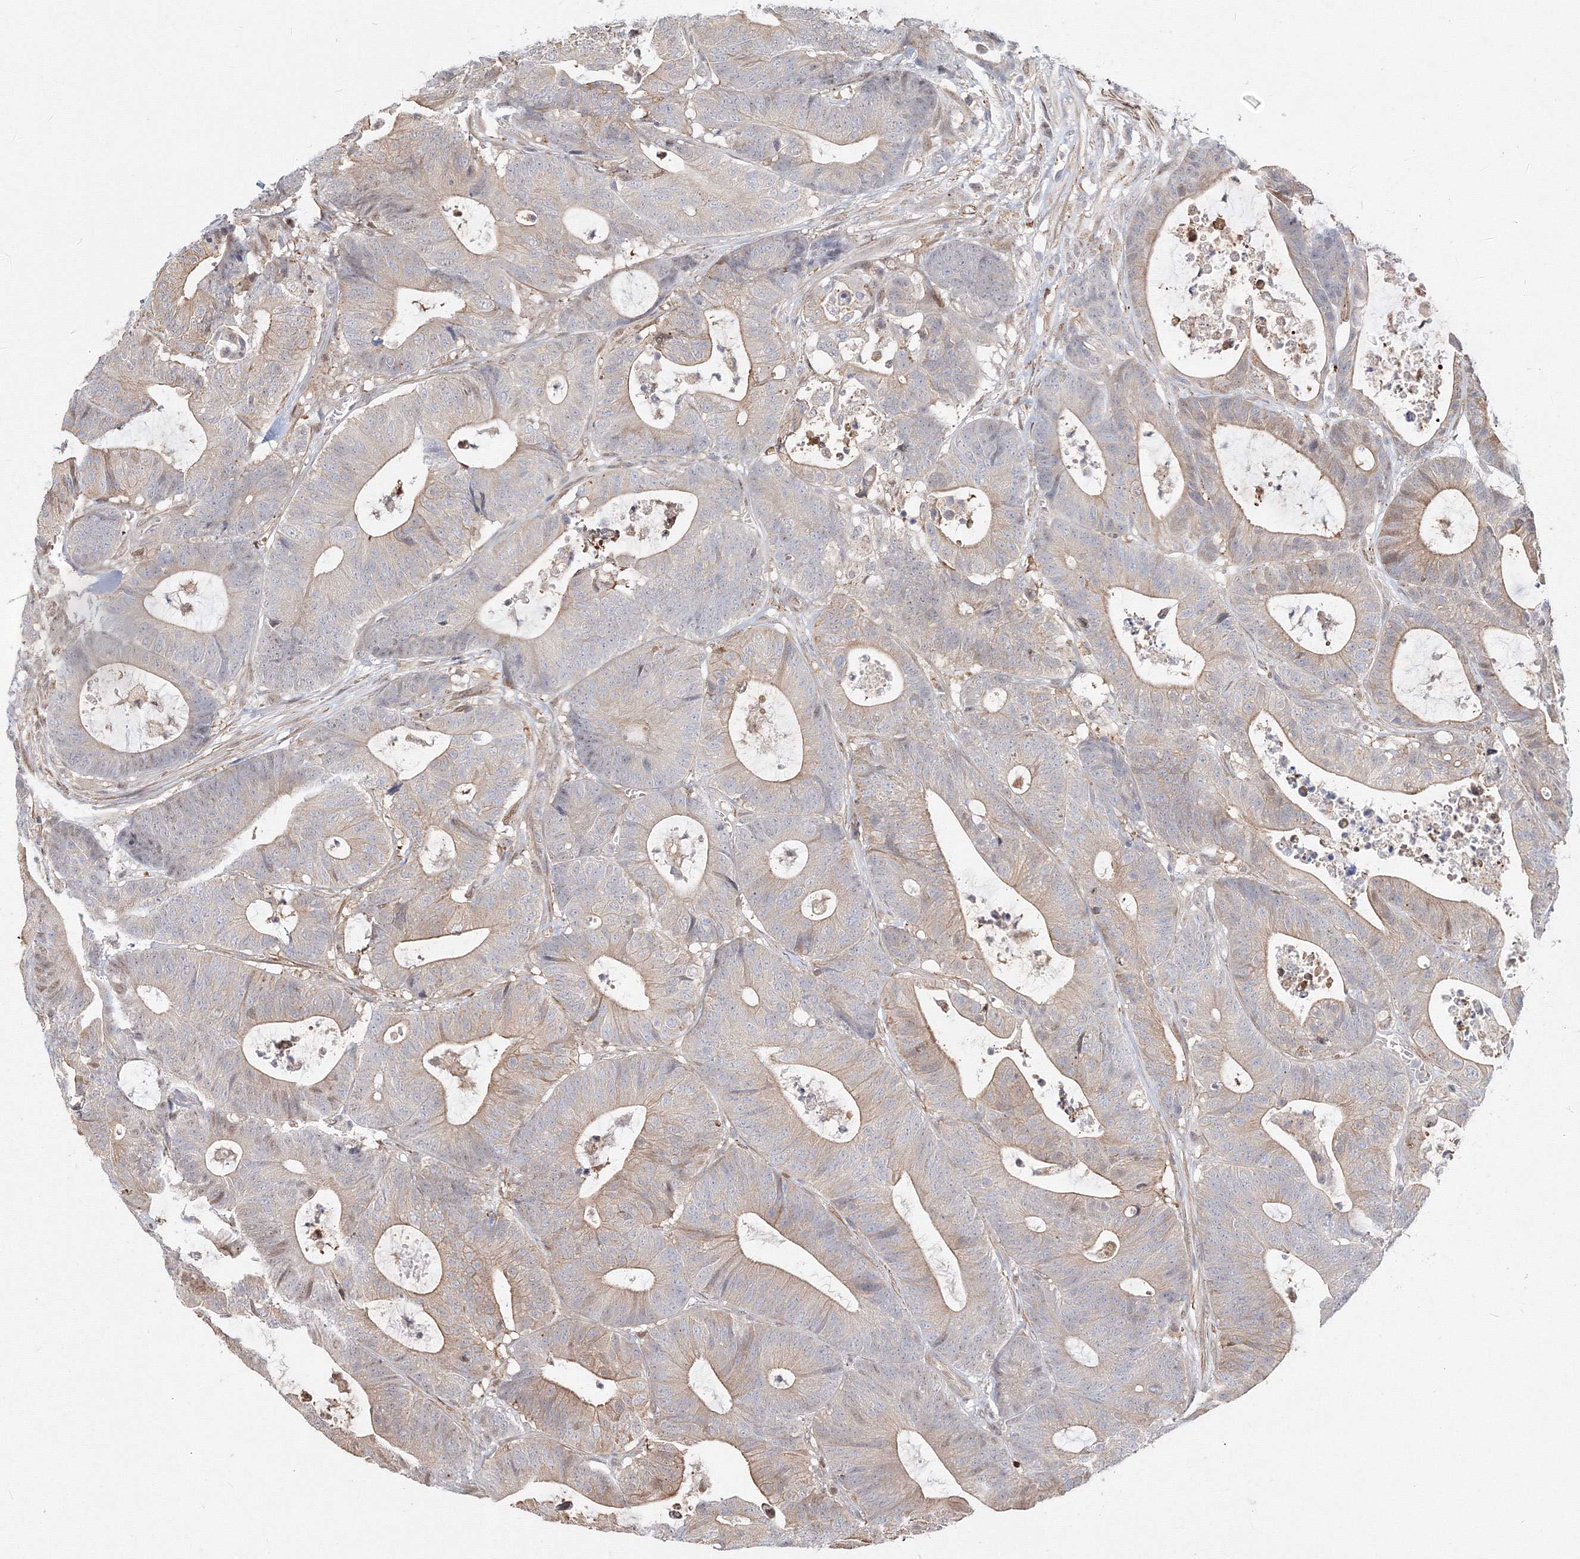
{"staining": {"intensity": "weak", "quantity": "25%-75%", "location": "cytoplasmic/membranous"}, "tissue": "colorectal cancer", "cell_type": "Tumor cells", "image_type": "cancer", "snomed": [{"axis": "morphology", "description": "Adenocarcinoma, NOS"}, {"axis": "topography", "description": "Colon"}], "caption": "This image reveals IHC staining of human adenocarcinoma (colorectal), with low weak cytoplasmic/membranous expression in approximately 25%-75% of tumor cells.", "gene": "ARHGAP21", "patient": {"sex": "female", "age": 84}}